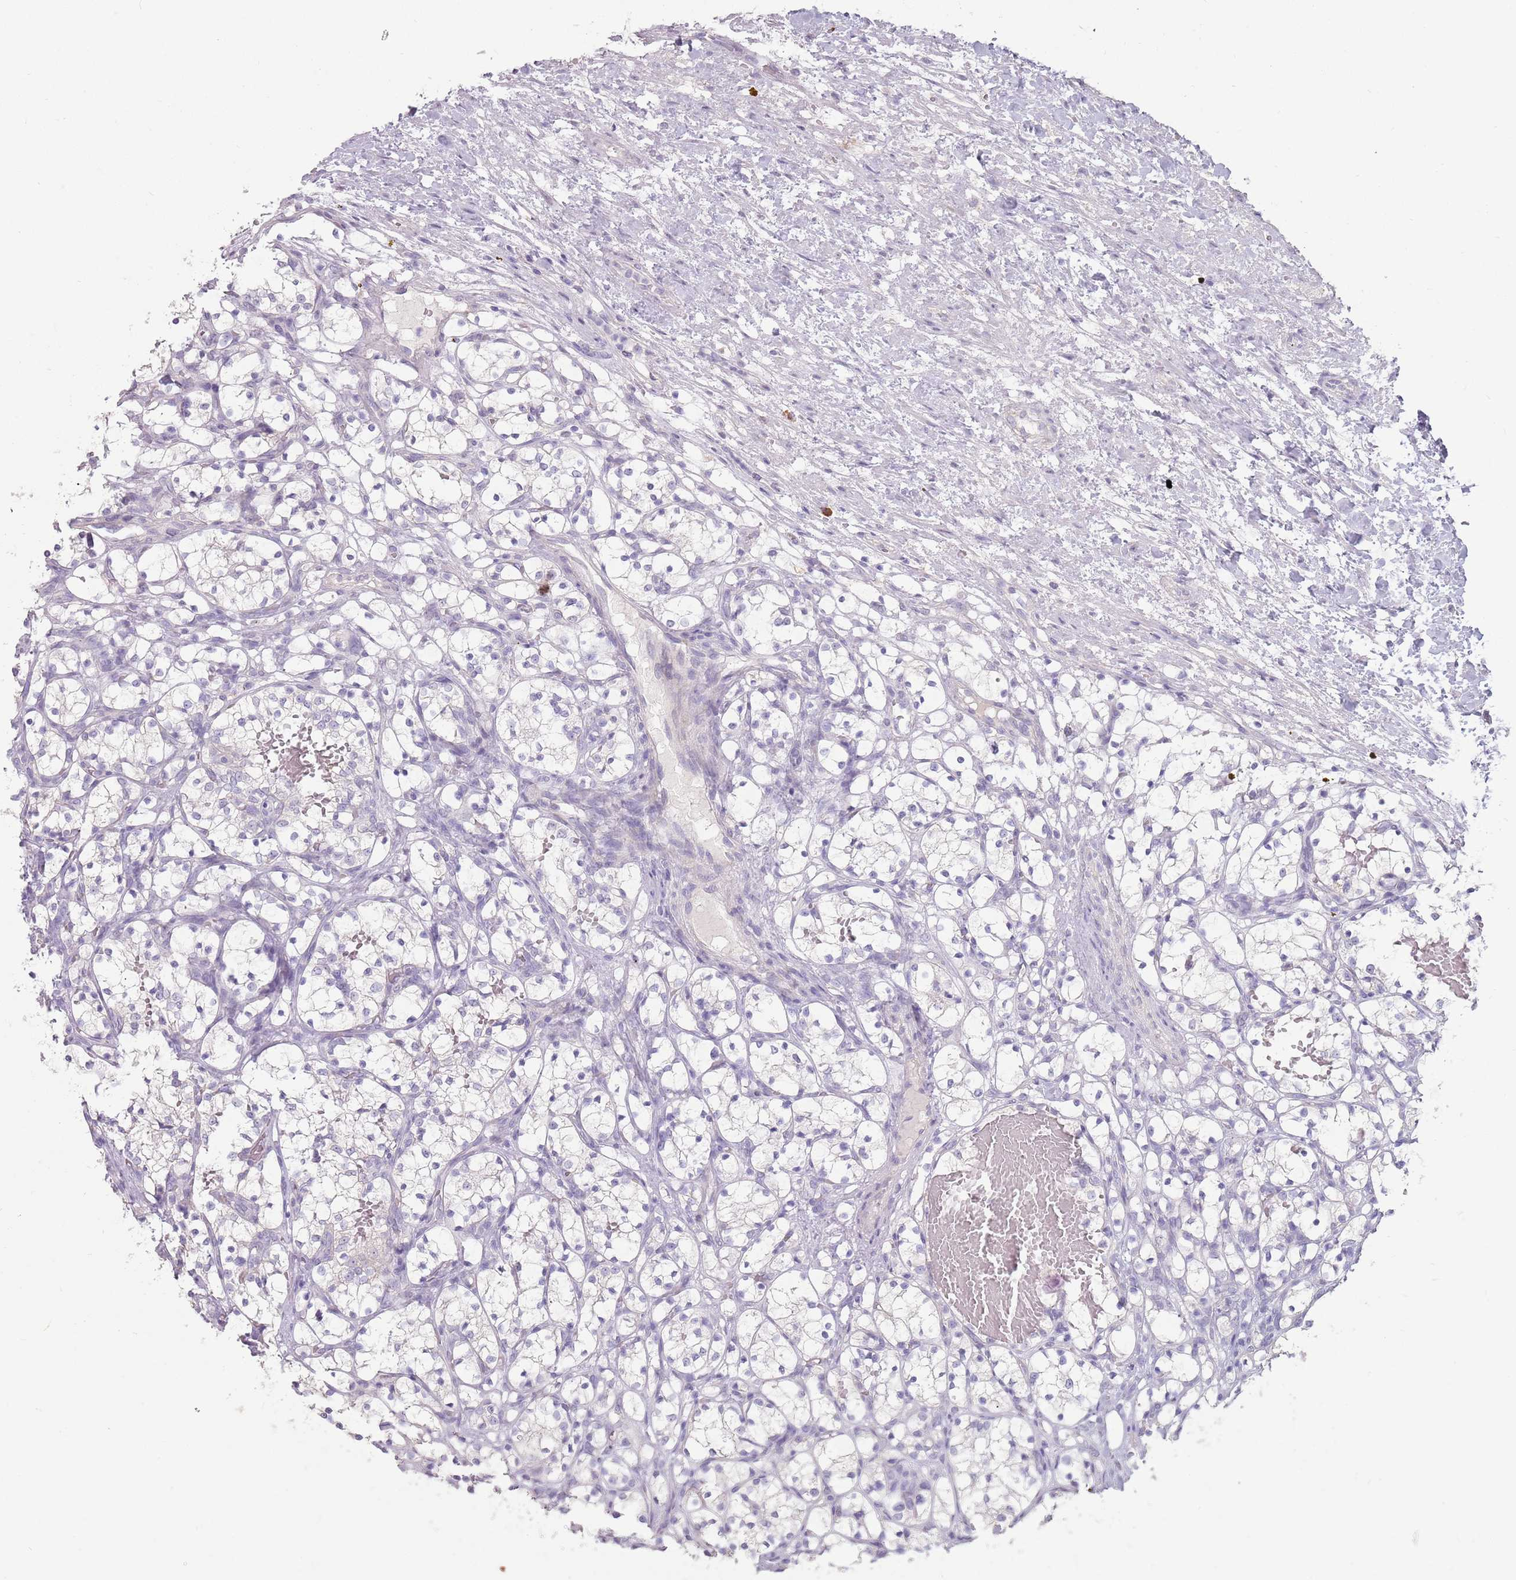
{"staining": {"intensity": "negative", "quantity": "none", "location": "none"}, "tissue": "renal cancer", "cell_type": "Tumor cells", "image_type": "cancer", "snomed": [{"axis": "morphology", "description": "Adenocarcinoma, NOS"}, {"axis": "topography", "description": "Kidney"}], "caption": "Immunohistochemistry (IHC) histopathology image of human adenocarcinoma (renal) stained for a protein (brown), which reveals no expression in tumor cells.", "gene": "STYK1", "patient": {"sex": "female", "age": 69}}